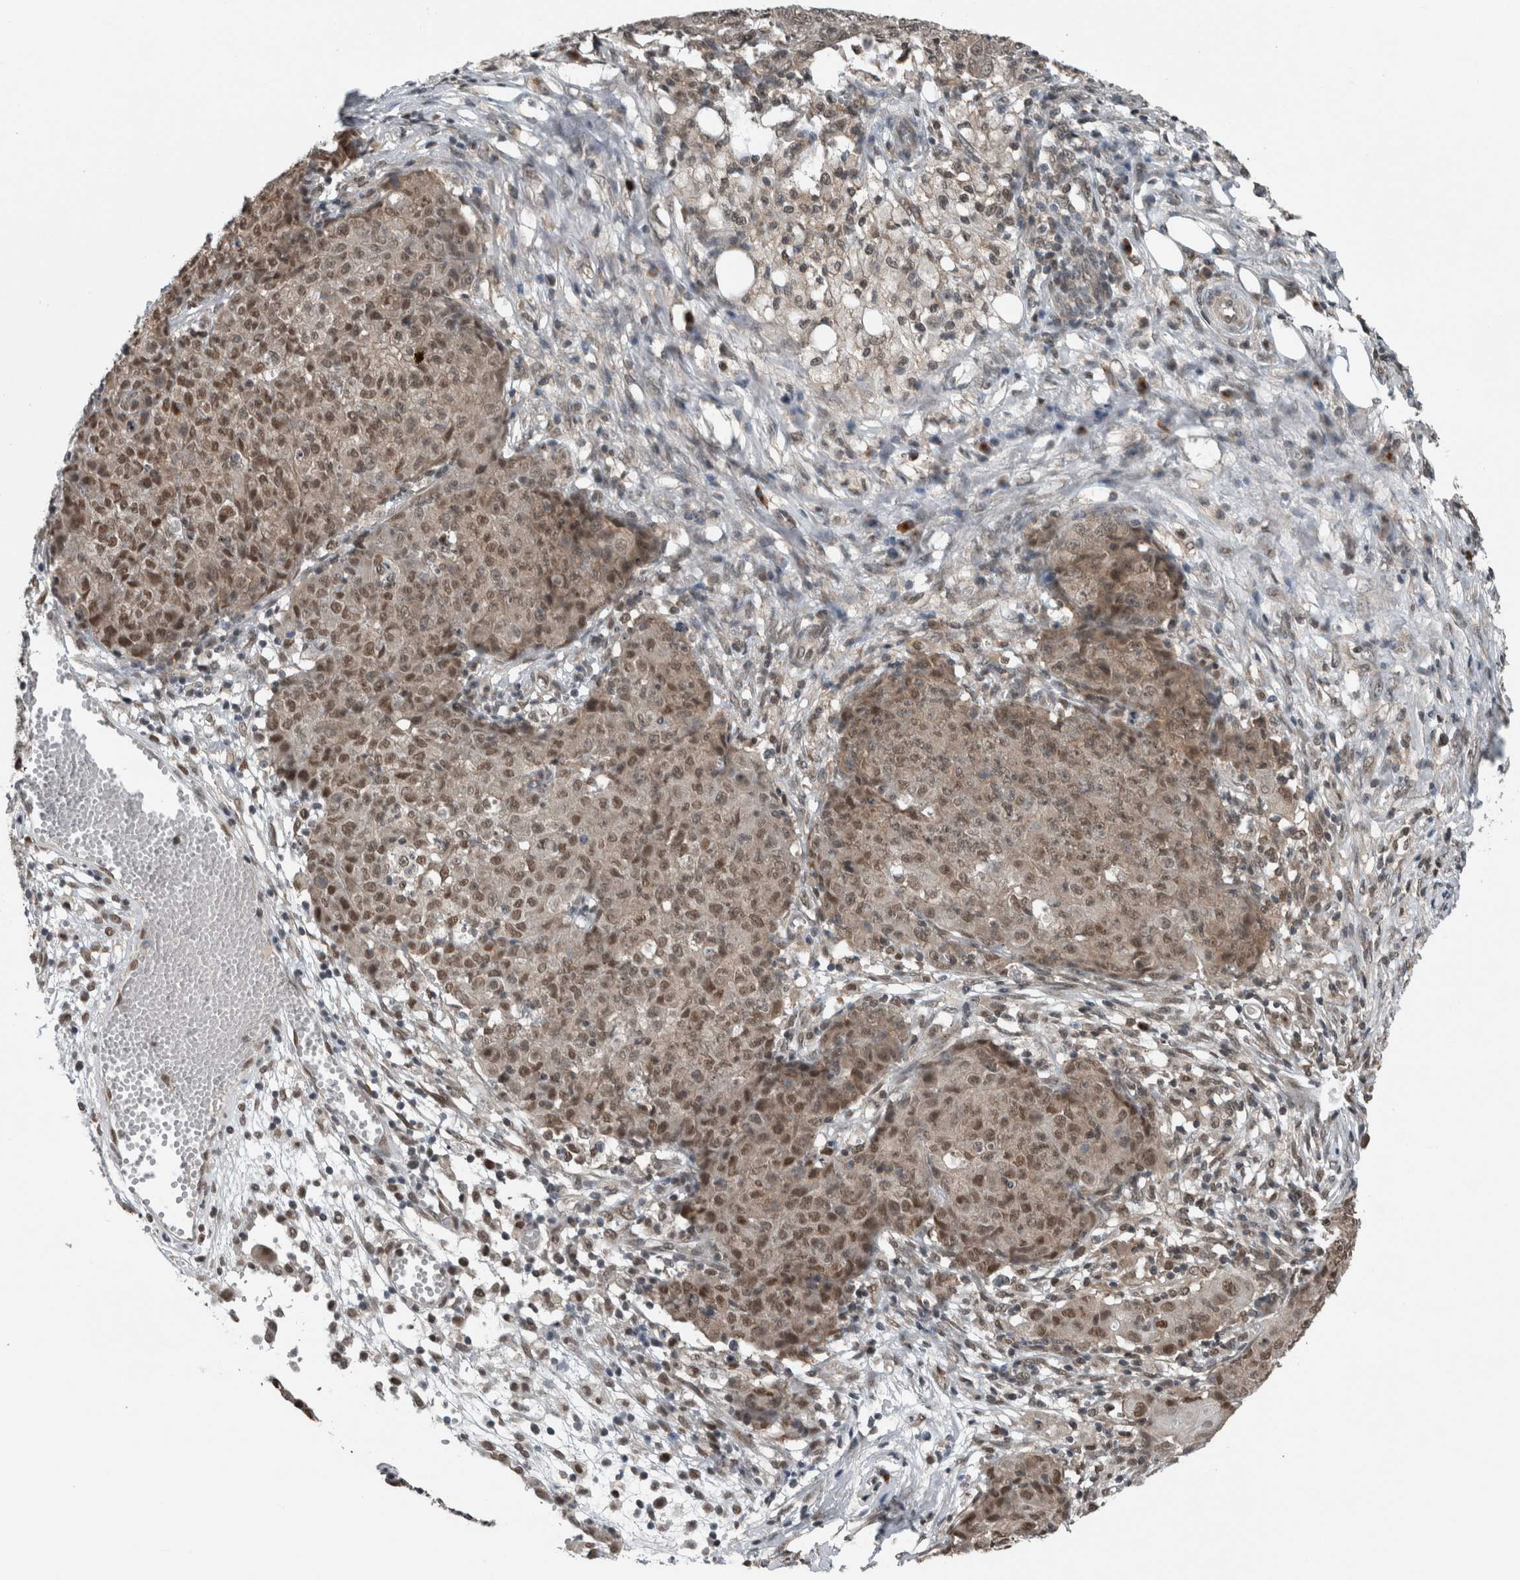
{"staining": {"intensity": "moderate", "quantity": ">75%", "location": "cytoplasmic/membranous,nuclear"}, "tissue": "ovarian cancer", "cell_type": "Tumor cells", "image_type": "cancer", "snomed": [{"axis": "morphology", "description": "Carcinoma, endometroid"}, {"axis": "topography", "description": "Ovary"}], "caption": "High-magnification brightfield microscopy of ovarian cancer (endometroid carcinoma) stained with DAB (brown) and counterstained with hematoxylin (blue). tumor cells exhibit moderate cytoplasmic/membranous and nuclear positivity is identified in approximately>75% of cells.", "gene": "SPAG7", "patient": {"sex": "female", "age": 42}}